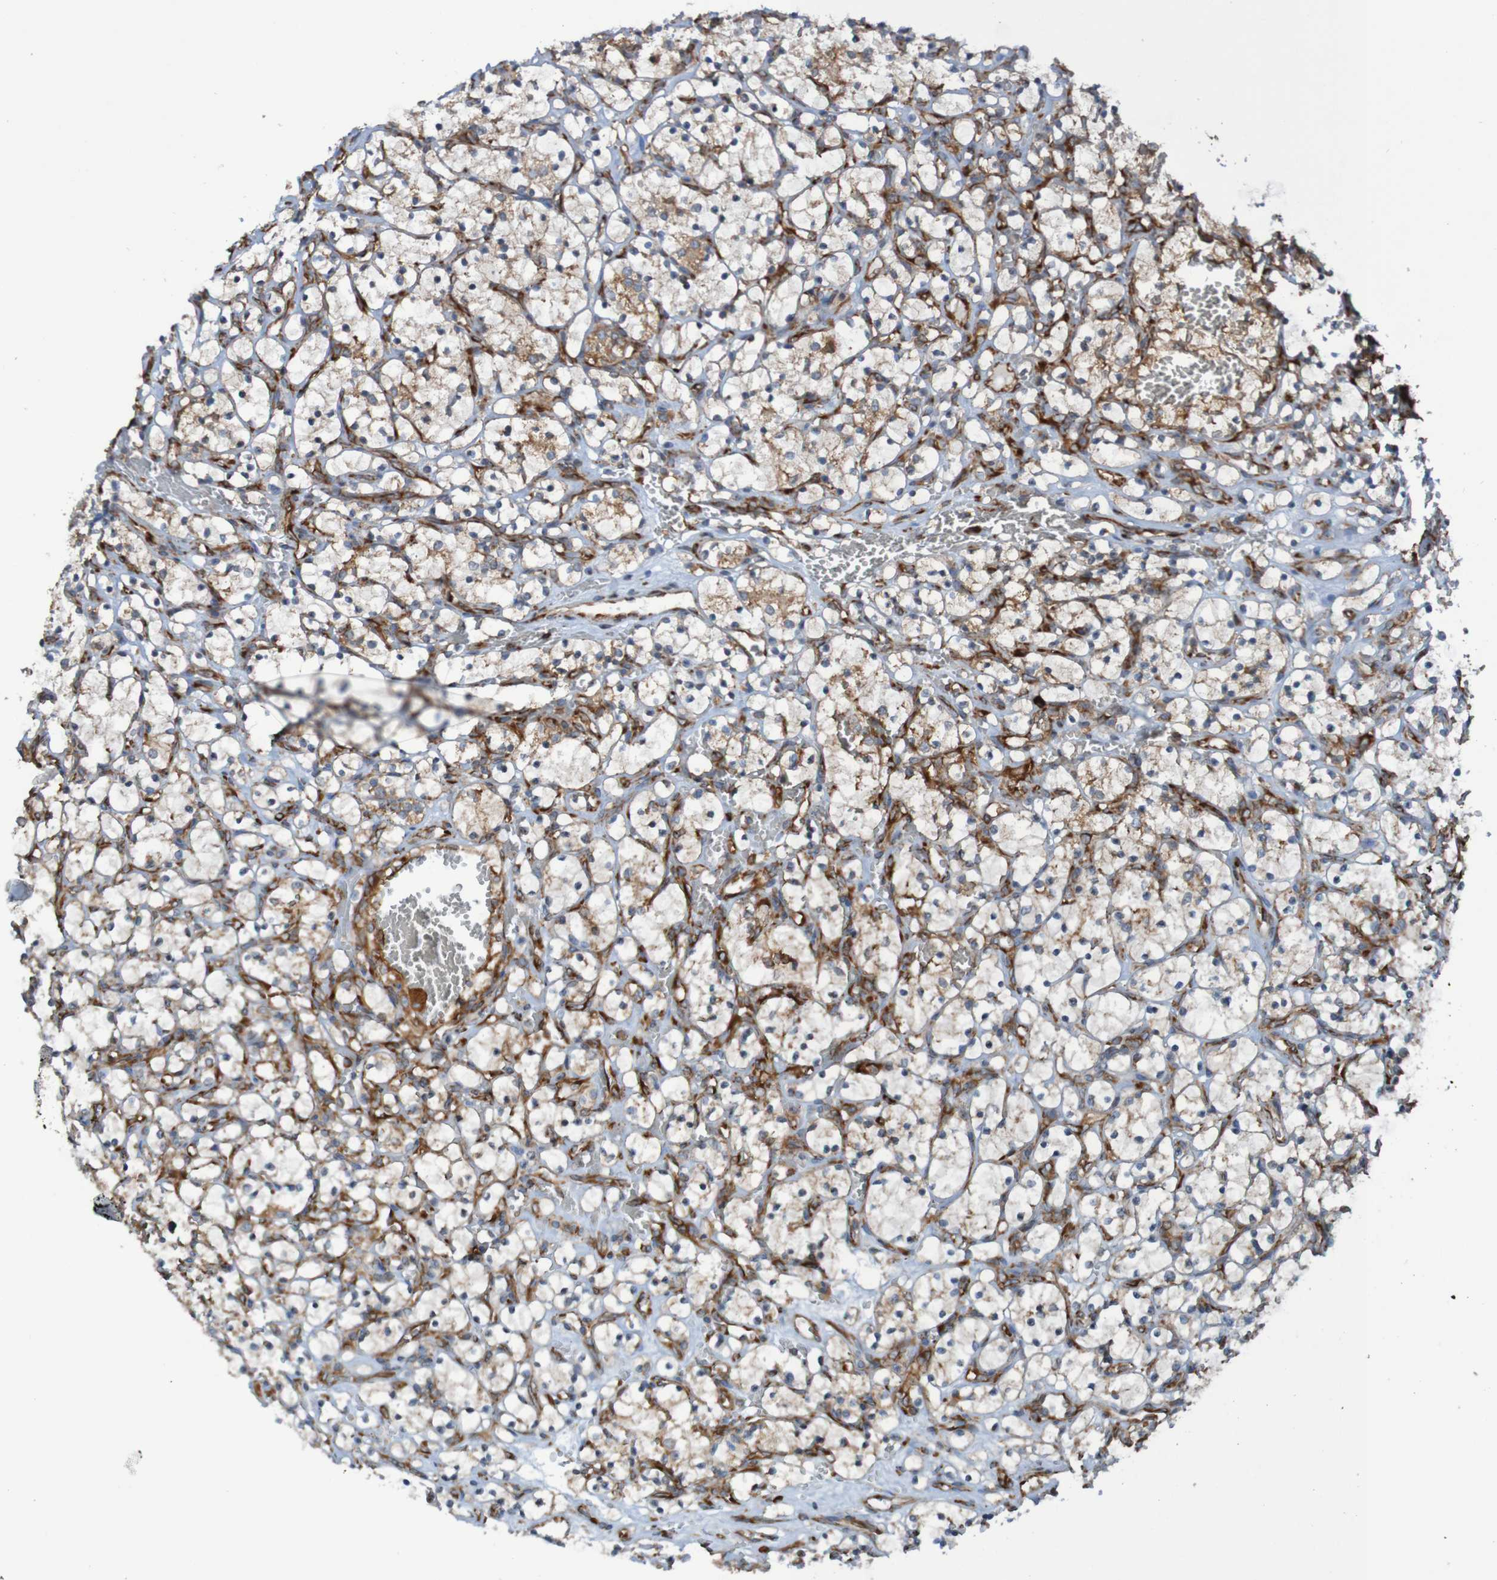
{"staining": {"intensity": "moderate", "quantity": "25%-75%", "location": "cytoplasmic/membranous"}, "tissue": "renal cancer", "cell_type": "Tumor cells", "image_type": "cancer", "snomed": [{"axis": "morphology", "description": "Adenocarcinoma, NOS"}, {"axis": "topography", "description": "Kidney"}], "caption": "A high-resolution histopathology image shows immunohistochemistry staining of renal cancer (adenocarcinoma), which displays moderate cytoplasmic/membranous expression in approximately 25%-75% of tumor cells.", "gene": "RPL10", "patient": {"sex": "female", "age": 69}}